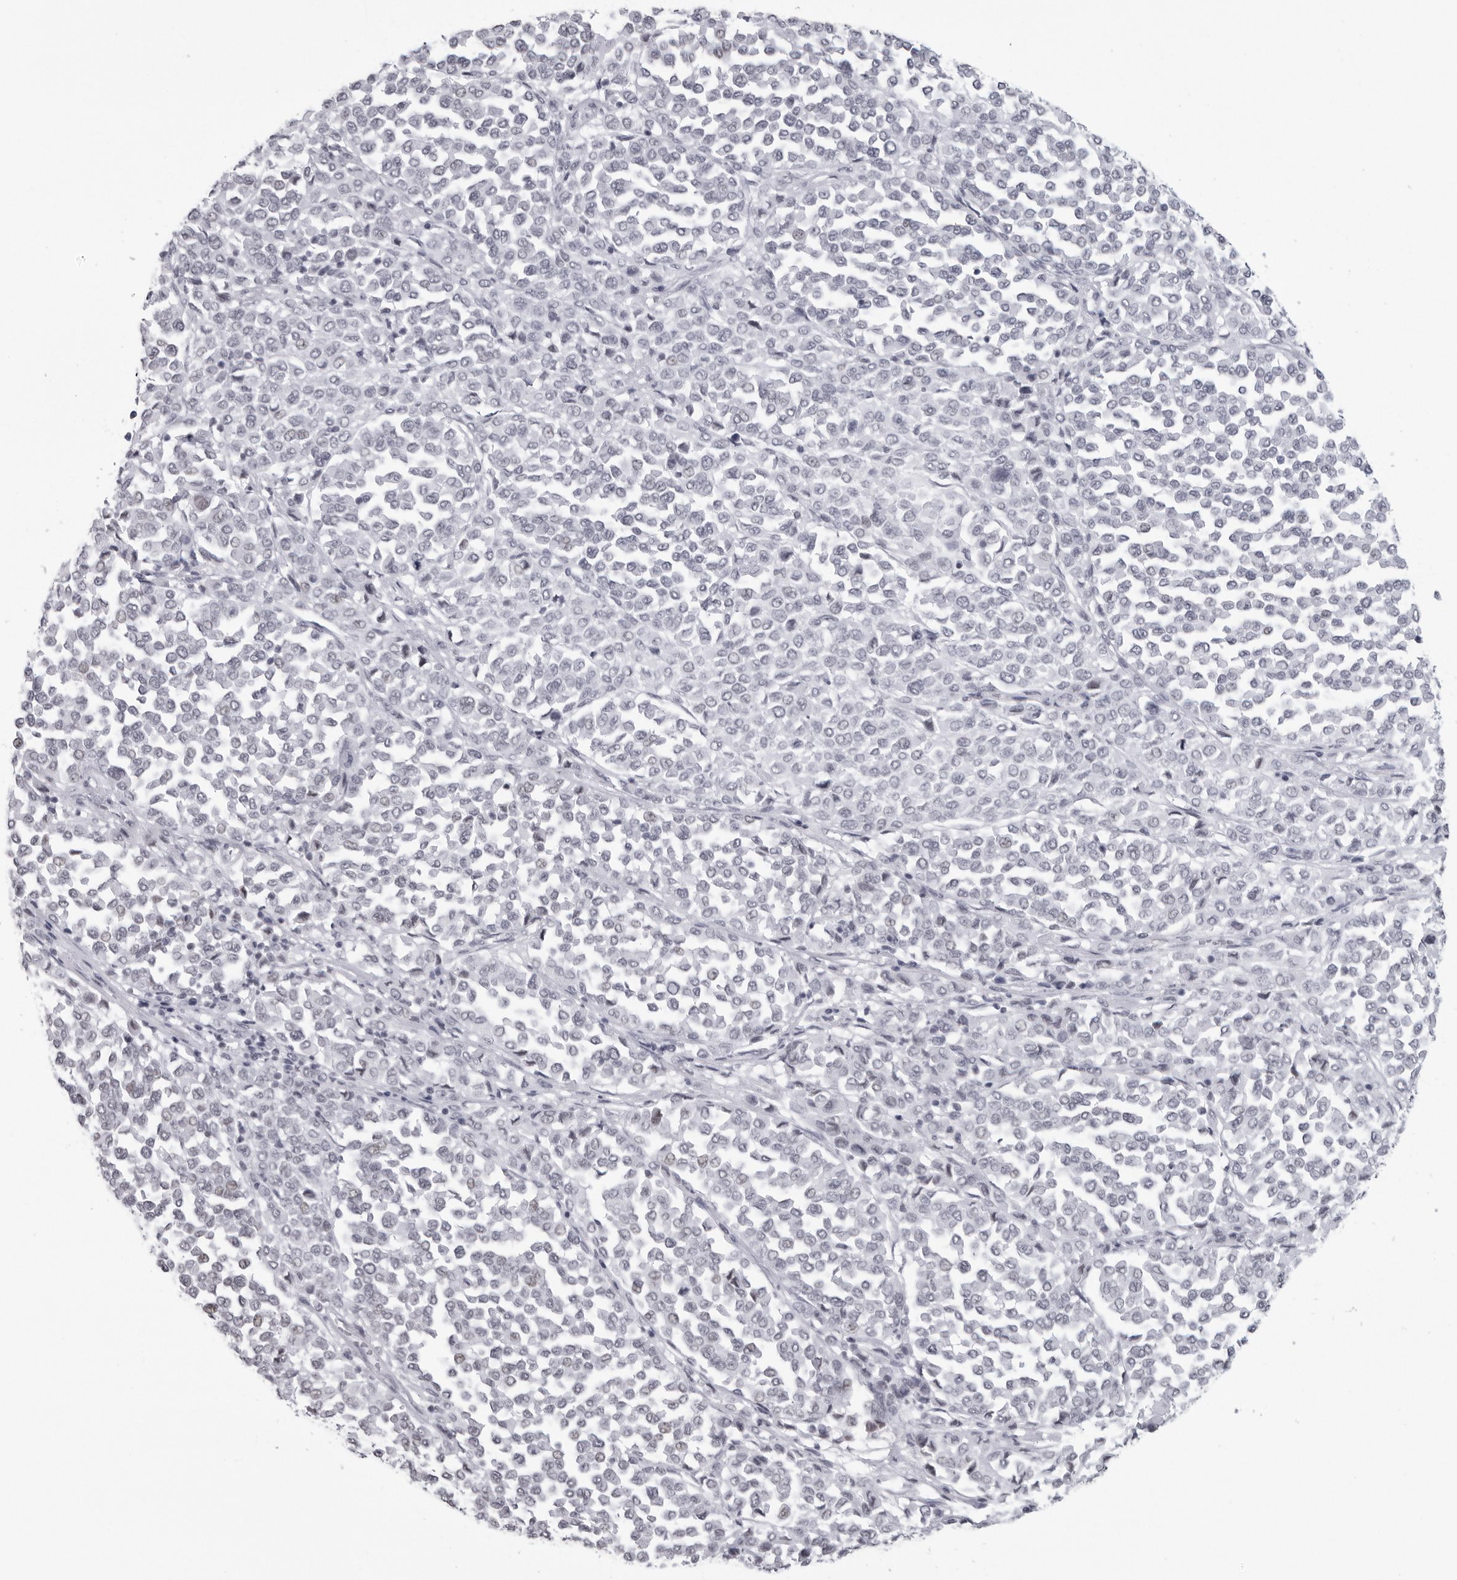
{"staining": {"intensity": "negative", "quantity": "none", "location": "none"}, "tissue": "melanoma", "cell_type": "Tumor cells", "image_type": "cancer", "snomed": [{"axis": "morphology", "description": "Malignant melanoma, Metastatic site"}, {"axis": "topography", "description": "Pancreas"}], "caption": "Immunohistochemistry (IHC) of melanoma shows no staining in tumor cells.", "gene": "ESPN", "patient": {"sex": "female", "age": 30}}